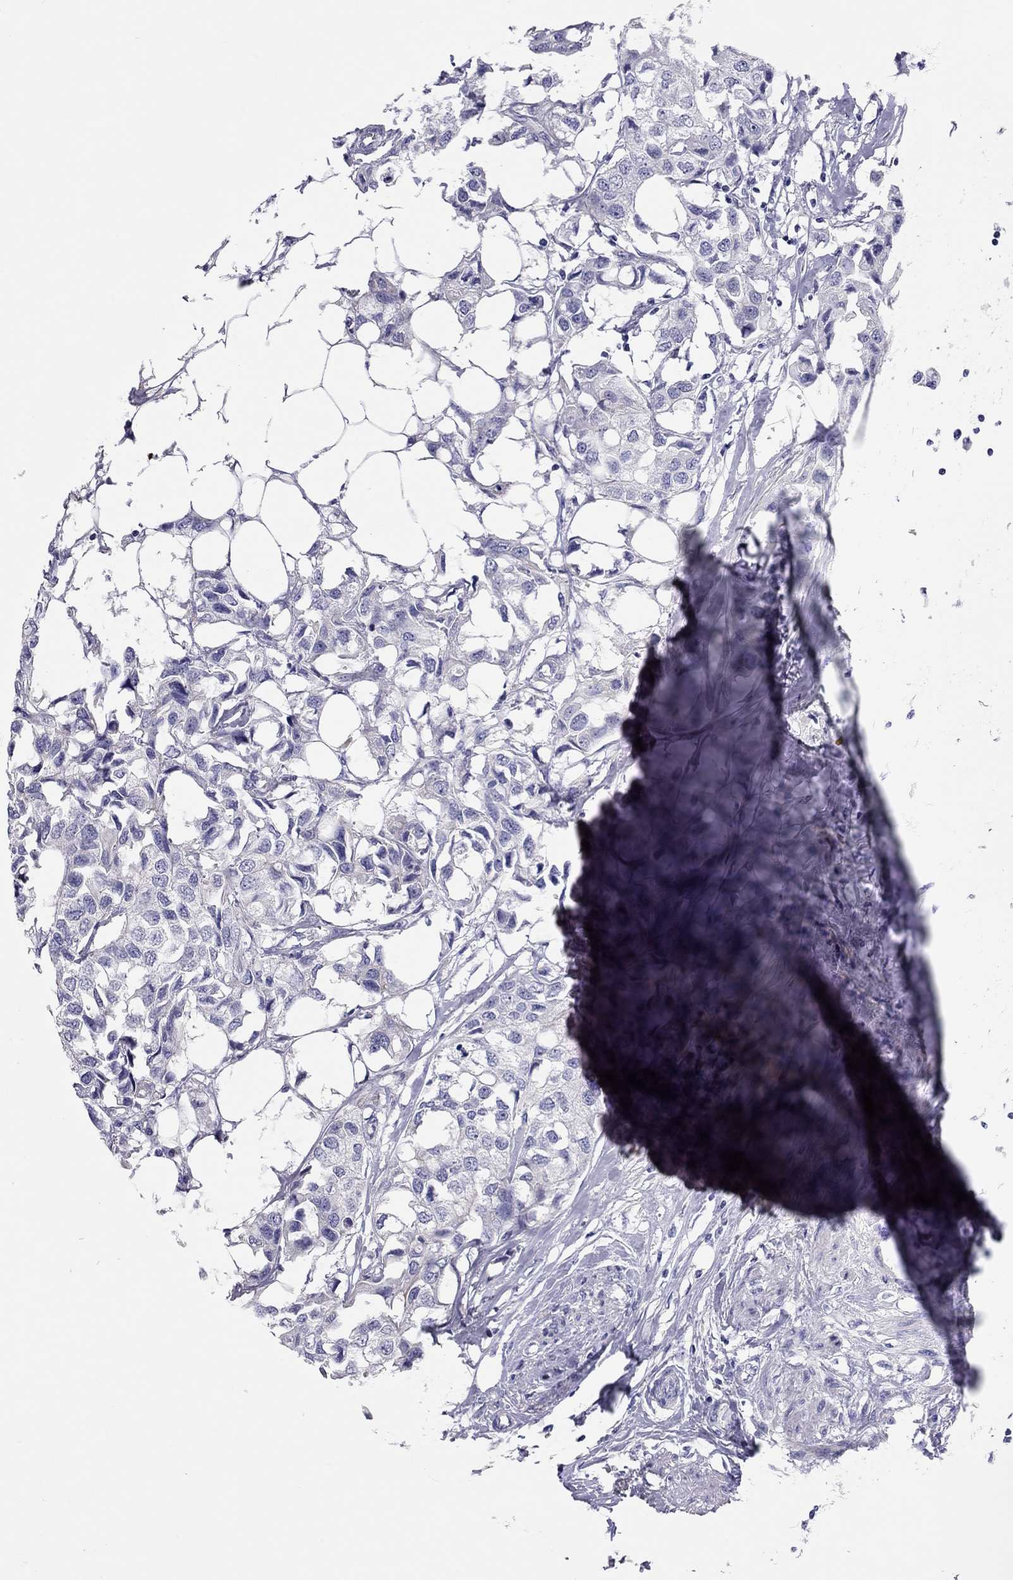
{"staining": {"intensity": "negative", "quantity": "none", "location": "none"}, "tissue": "breast cancer", "cell_type": "Tumor cells", "image_type": "cancer", "snomed": [{"axis": "morphology", "description": "Duct carcinoma"}, {"axis": "topography", "description": "Breast"}], "caption": "The immunohistochemistry (IHC) micrograph has no significant expression in tumor cells of breast cancer (intraductal carcinoma) tissue.", "gene": "SCARB1", "patient": {"sex": "female", "age": 80}}